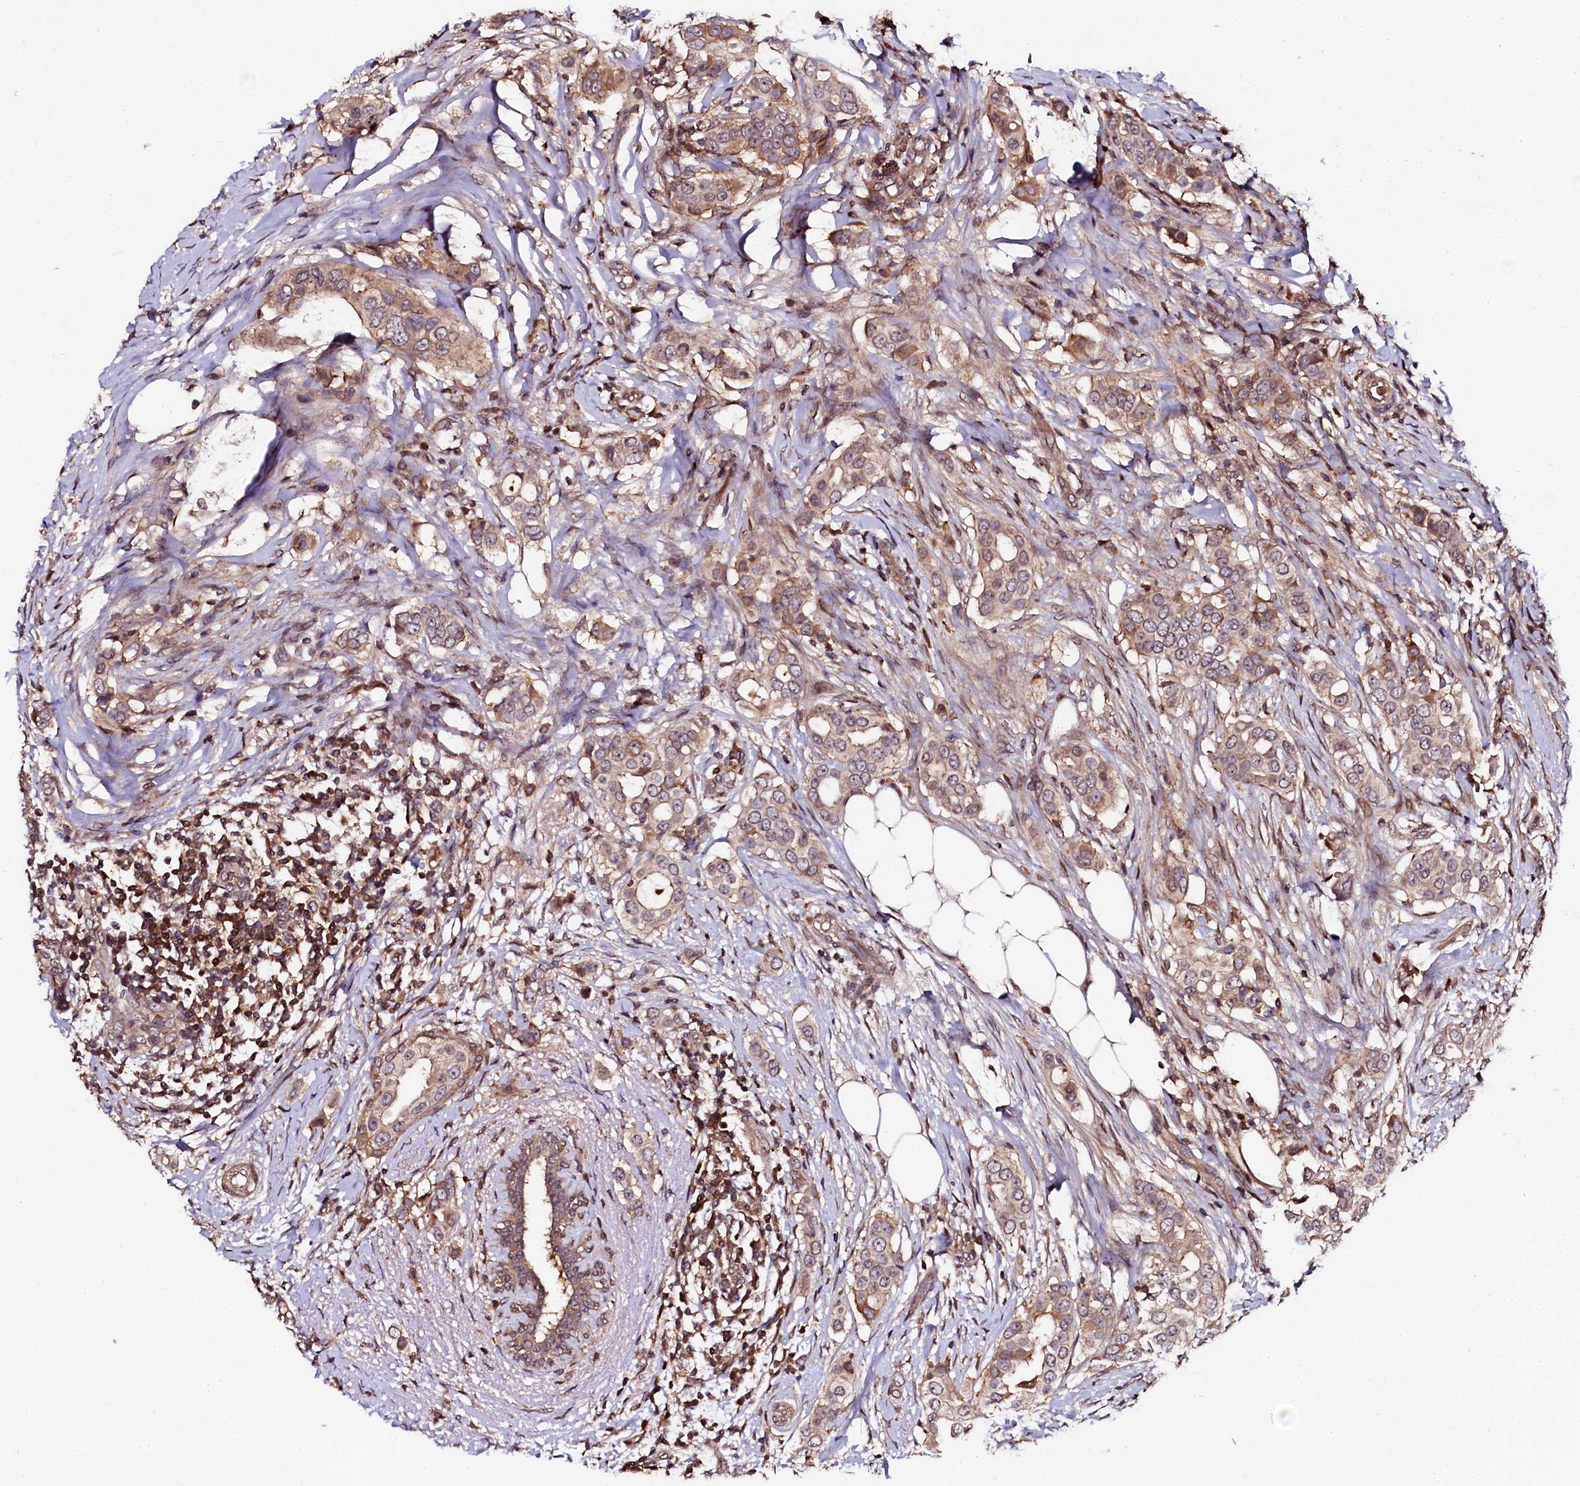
{"staining": {"intensity": "moderate", "quantity": ">75%", "location": "cytoplasmic/membranous"}, "tissue": "breast cancer", "cell_type": "Tumor cells", "image_type": "cancer", "snomed": [{"axis": "morphology", "description": "Lobular carcinoma"}, {"axis": "topography", "description": "Breast"}], "caption": "Moderate cytoplasmic/membranous staining is present in approximately >75% of tumor cells in breast cancer (lobular carcinoma).", "gene": "N4BP1", "patient": {"sex": "female", "age": 51}}